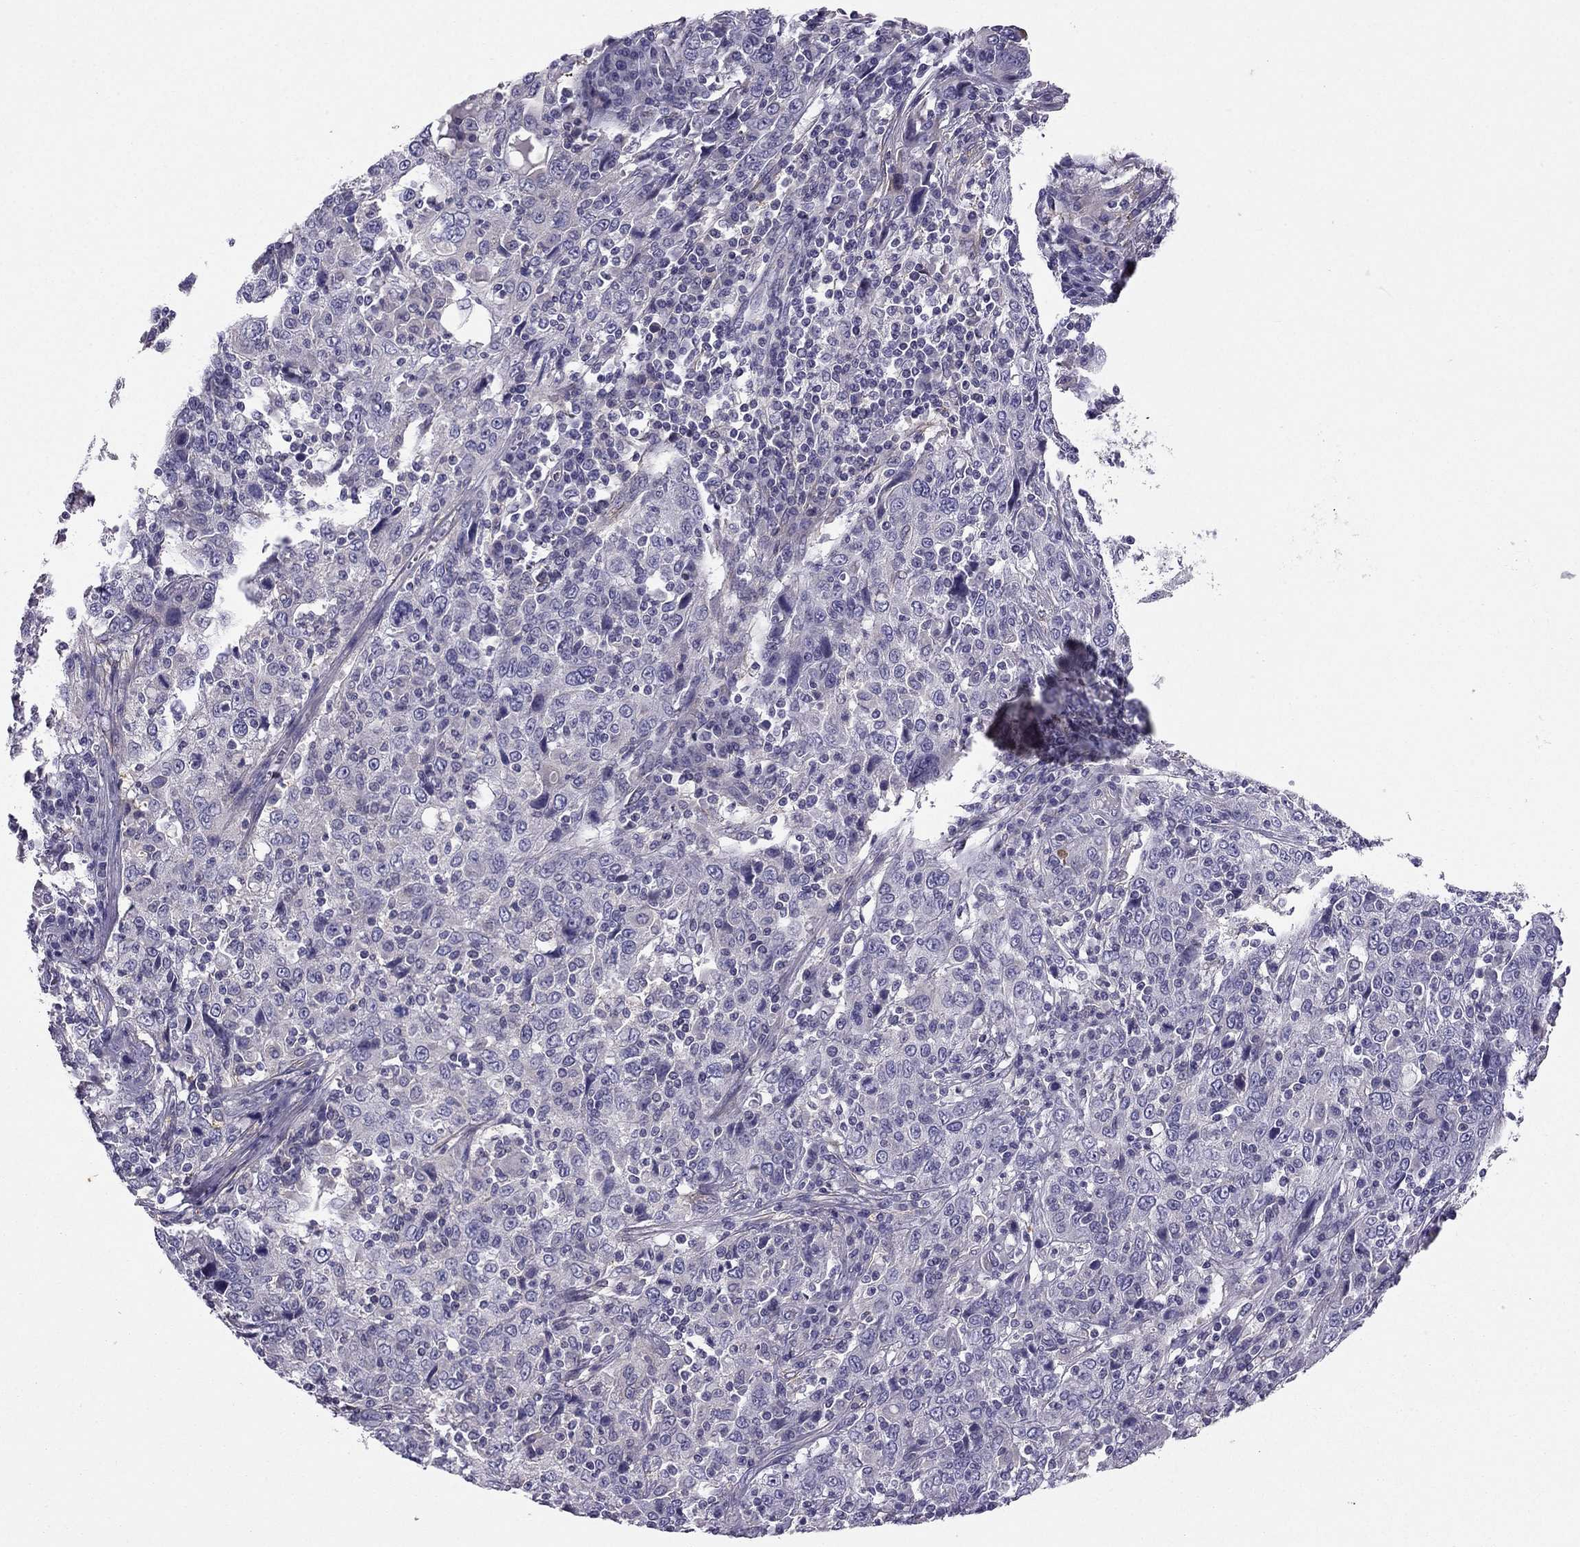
{"staining": {"intensity": "negative", "quantity": "none", "location": "none"}, "tissue": "cervical cancer", "cell_type": "Tumor cells", "image_type": "cancer", "snomed": [{"axis": "morphology", "description": "Squamous cell carcinoma, NOS"}, {"axis": "topography", "description": "Cervix"}], "caption": "This histopathology image is of squamous cell carcinoma (cervical) stained with immunohistochemistry (IHC) to label a protein in brown with the nuclei are counter-stained blue. There is no positivity in tumor cells.", "gene": "SYT5", "patient": {"sex": "female", "age": 46}}